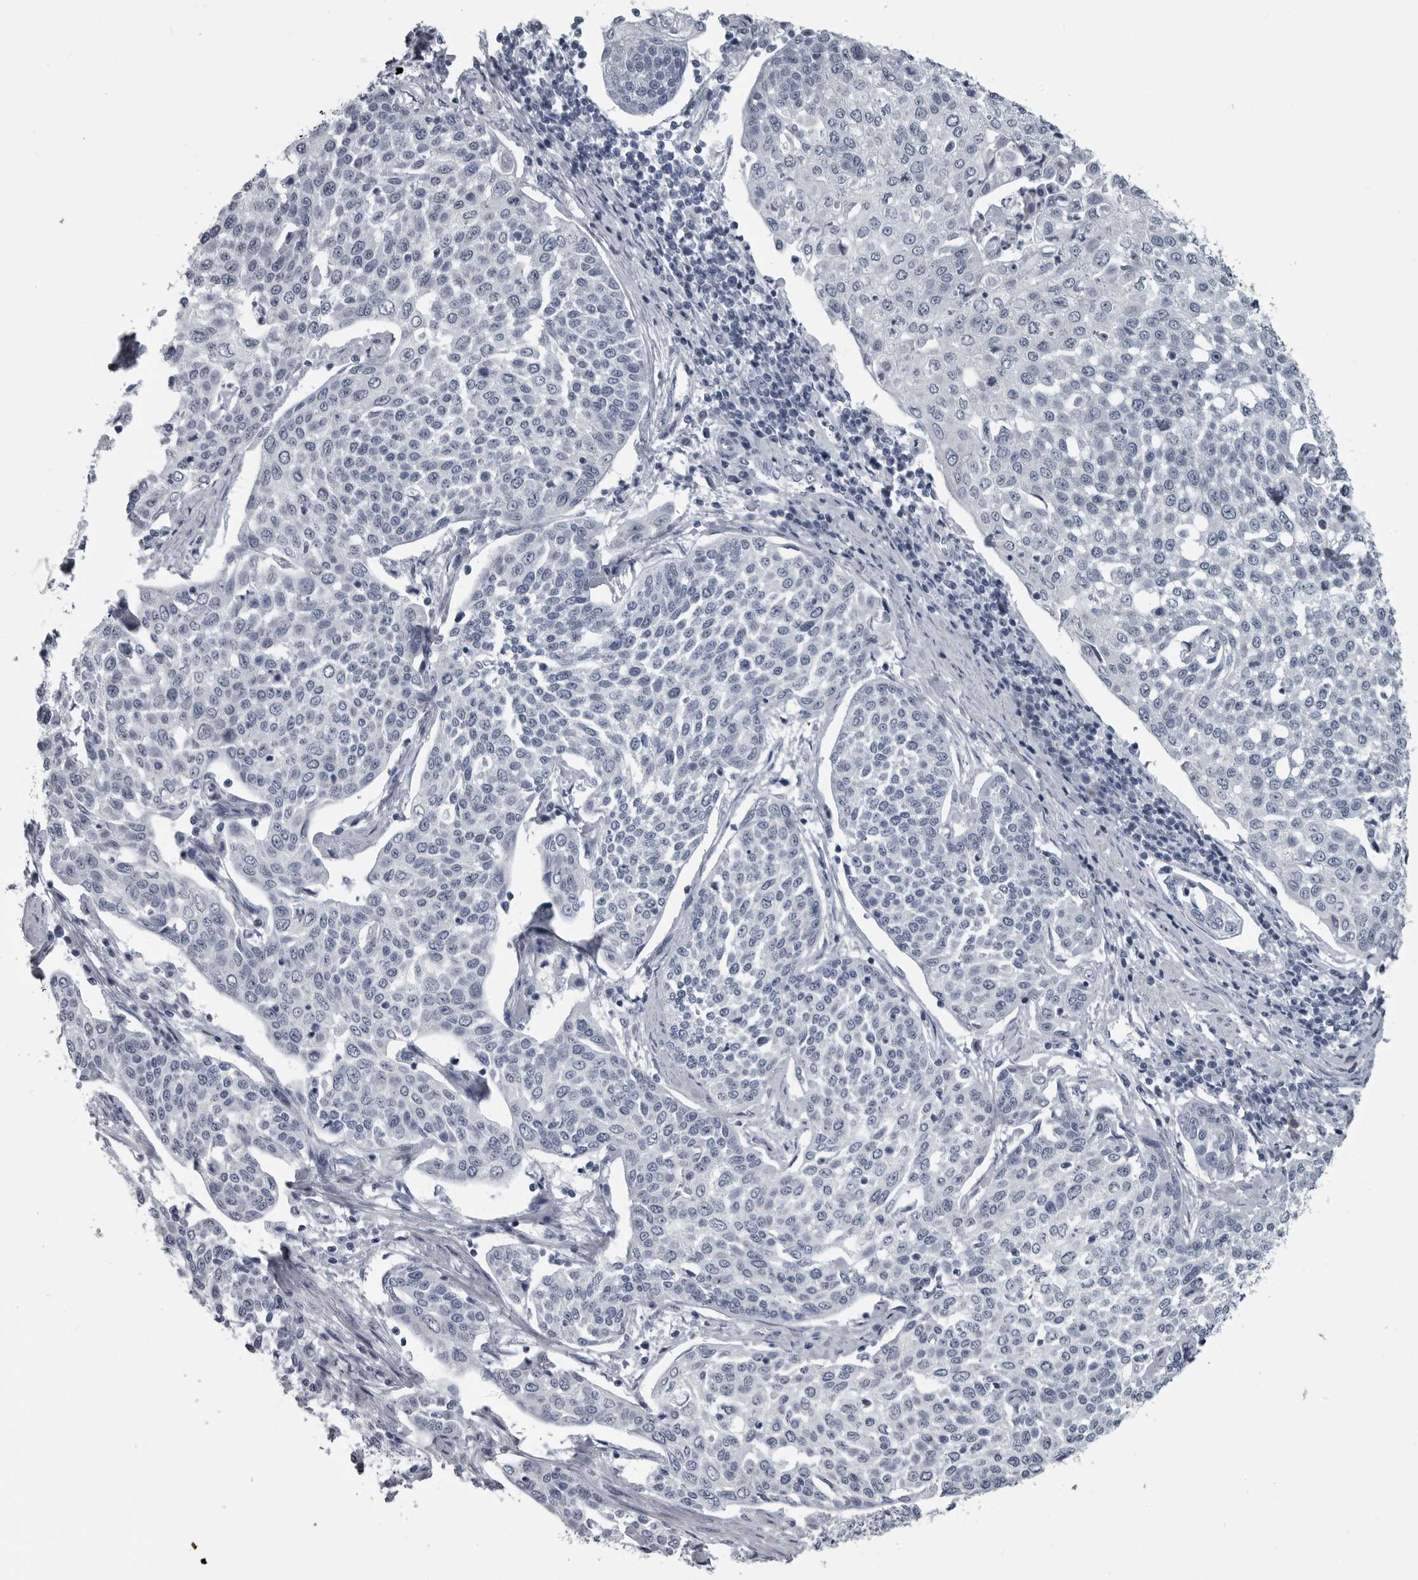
{"staining": {"intensity": "negative", "quantity": "none", "location": "none"}, "tissue": "cervical cancer", "cell_type": "Tumor cells", "image_type": "cancer", "snomed": [{"axis": "morphology", "description": "Squamous cell carcinoma, NOS"}, {"axis": "topography", "description": "Cervix"}], "caption": "Immunohistochemistry (IHC) micrograph of cervical cancer stained for a protein (brown), which displays no expression in tumor cells.", "gene": "MYOC", "patient": {"sex": "female", "age": 34}}